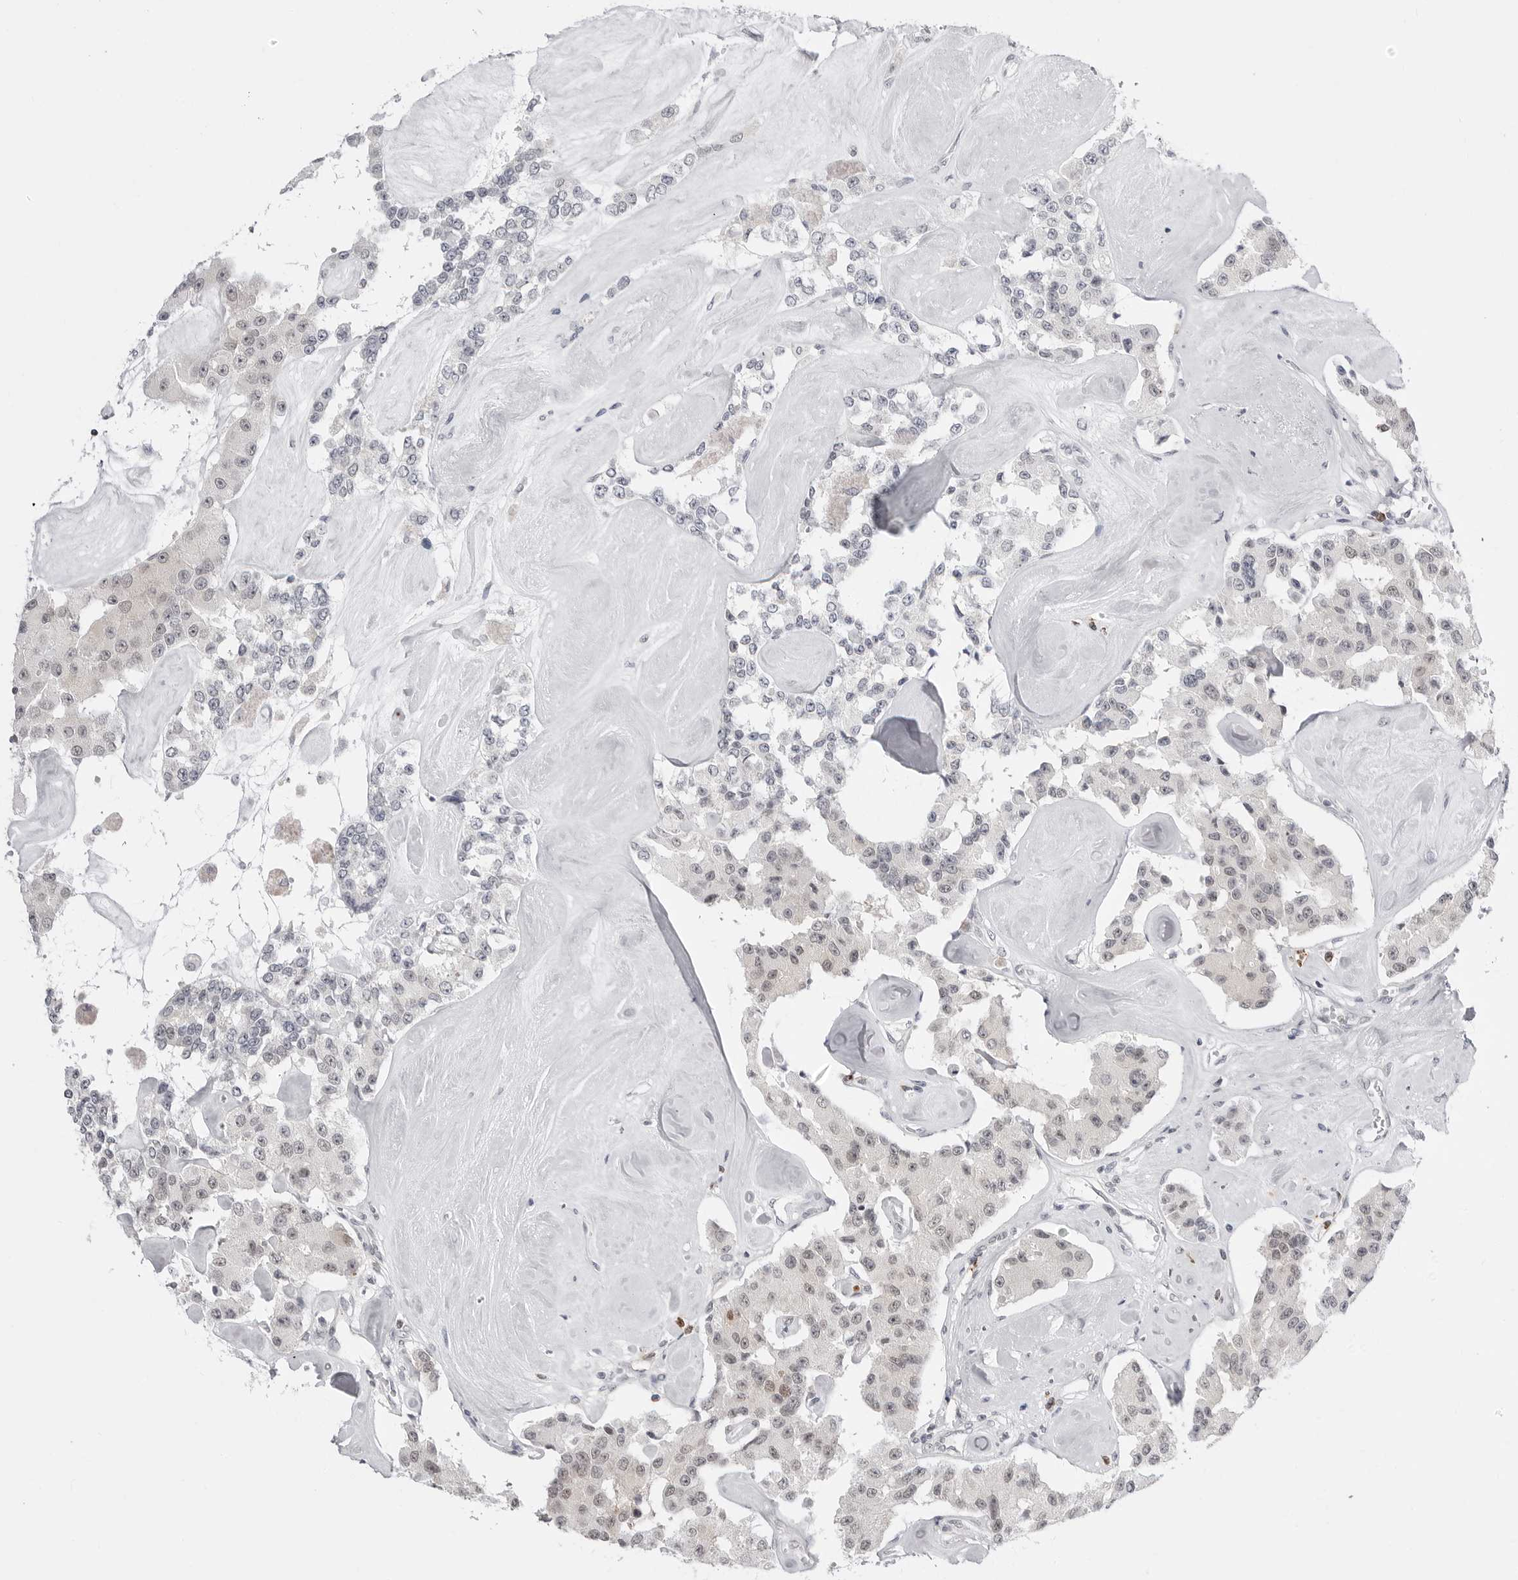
{"staining": {"intensity": "negative", "quantity": "none", "location": "none"}, "tissue": "carcinoid", "cell_type": "Tumor cells", "image_type": "cancer", "snomed": [{"axis": "morphology", "description": "Carcinoid, malignant, NOS"}, {"axis": "topography", "description": "Pancreas"}], "caption": "Immunohistochemical staining of human malignant carcinoid exhibits no significant expression in tumor cells.", "gene": "PPP2R5C", "patient": {"sex": "male", "age": 41}}